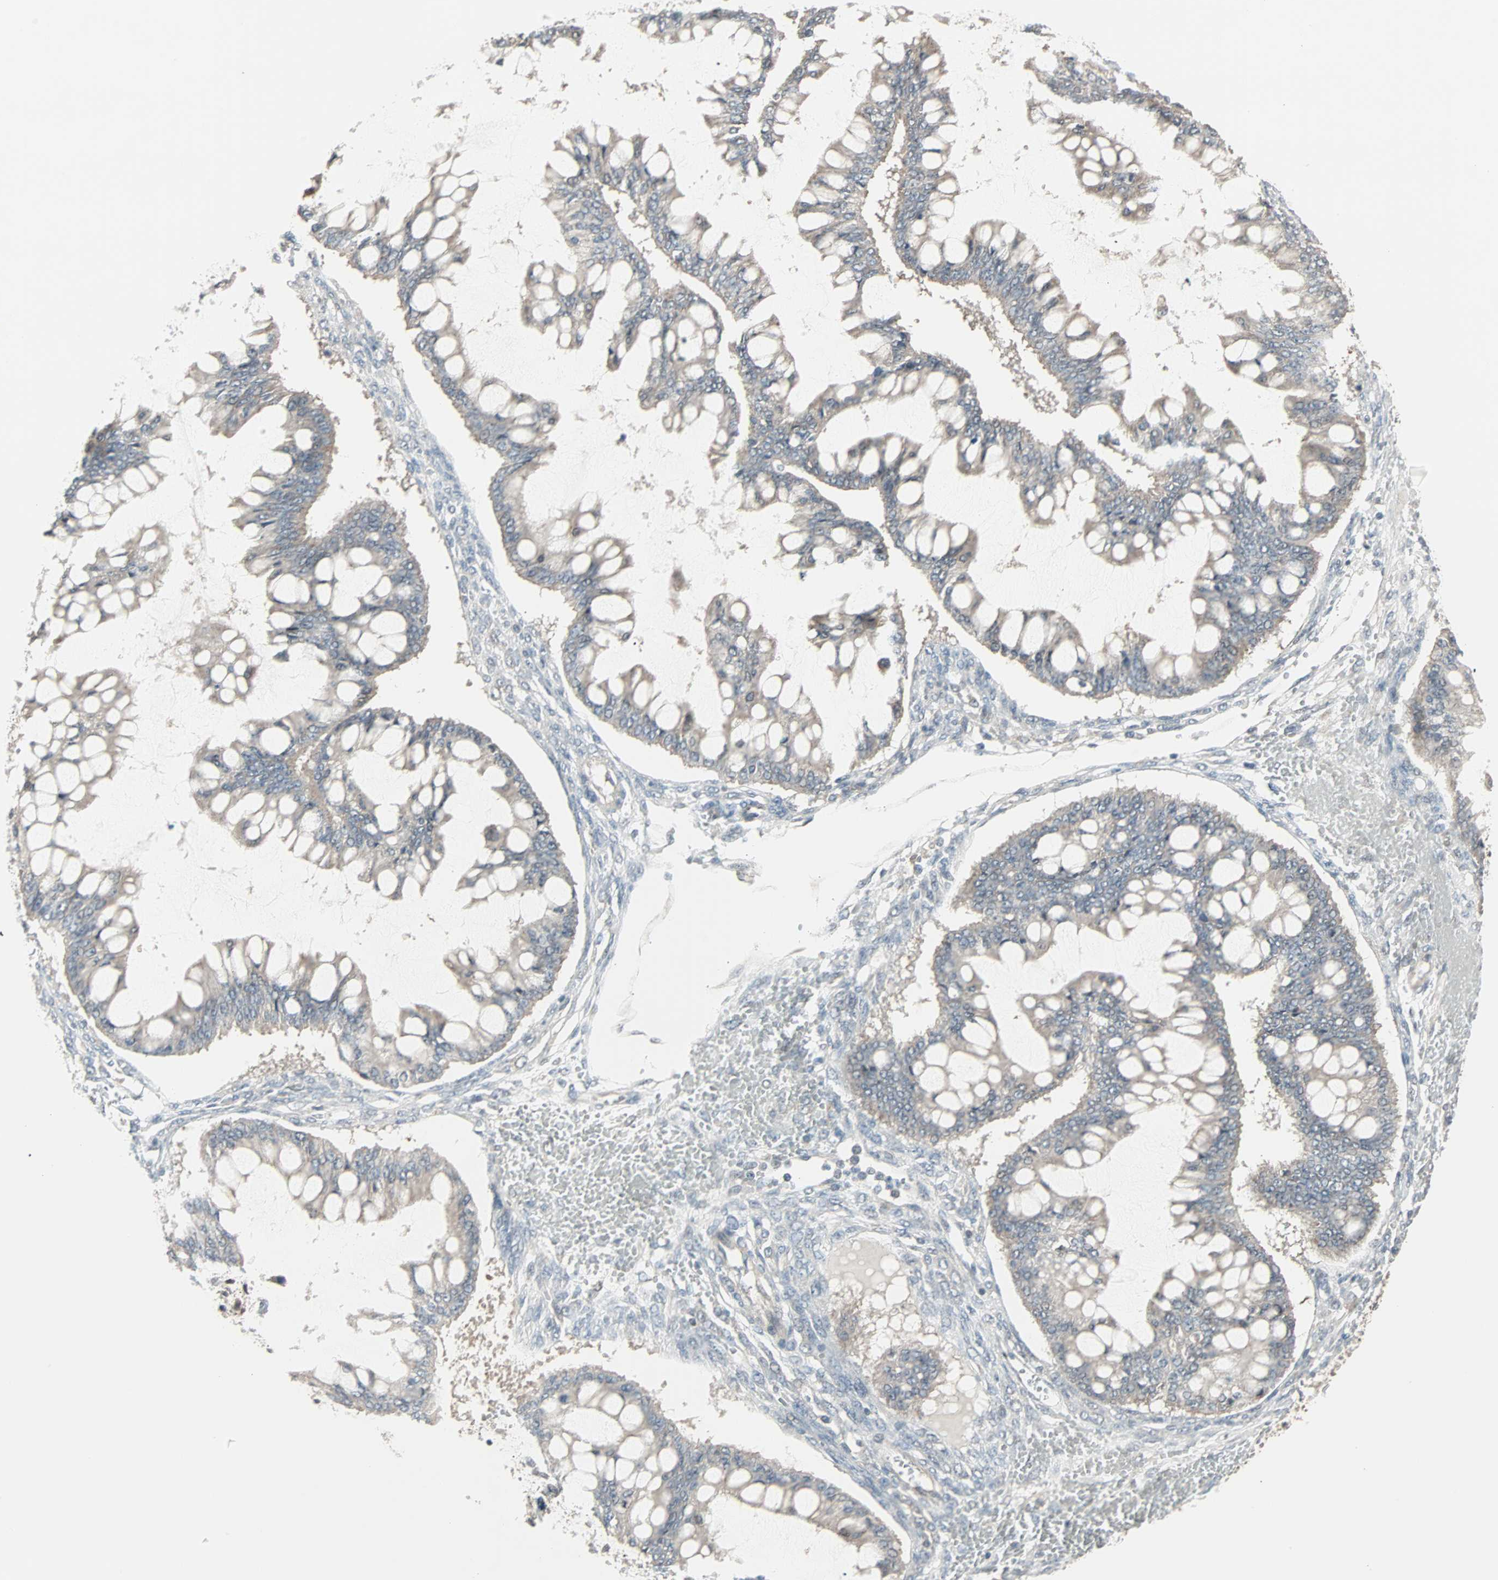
{"staining": {"intensity": "weak", "quantity": ">75%", "location": "cytoplasmic/membranous"}, "tissue": "ovarian cancer", "cell_type": "Tumor cells", "image_type": "cancer", "snomed": [{"axis": "morphology", "description": "Cystadenocarcinoma, mucinous, NOS"}, {"axis": "topography", "description": "Ovary"}], "caption": "DAB (3,3'-diaminobenzidine) immunohistochemical staining of mucinous cystadenocarcinoma (ovarian) displays weak cytoplasmic/membranous protein positivity in about >75% of tumor cells.", "gene": "KDM4A", "patient": {"sex": "female", "age": 73}}